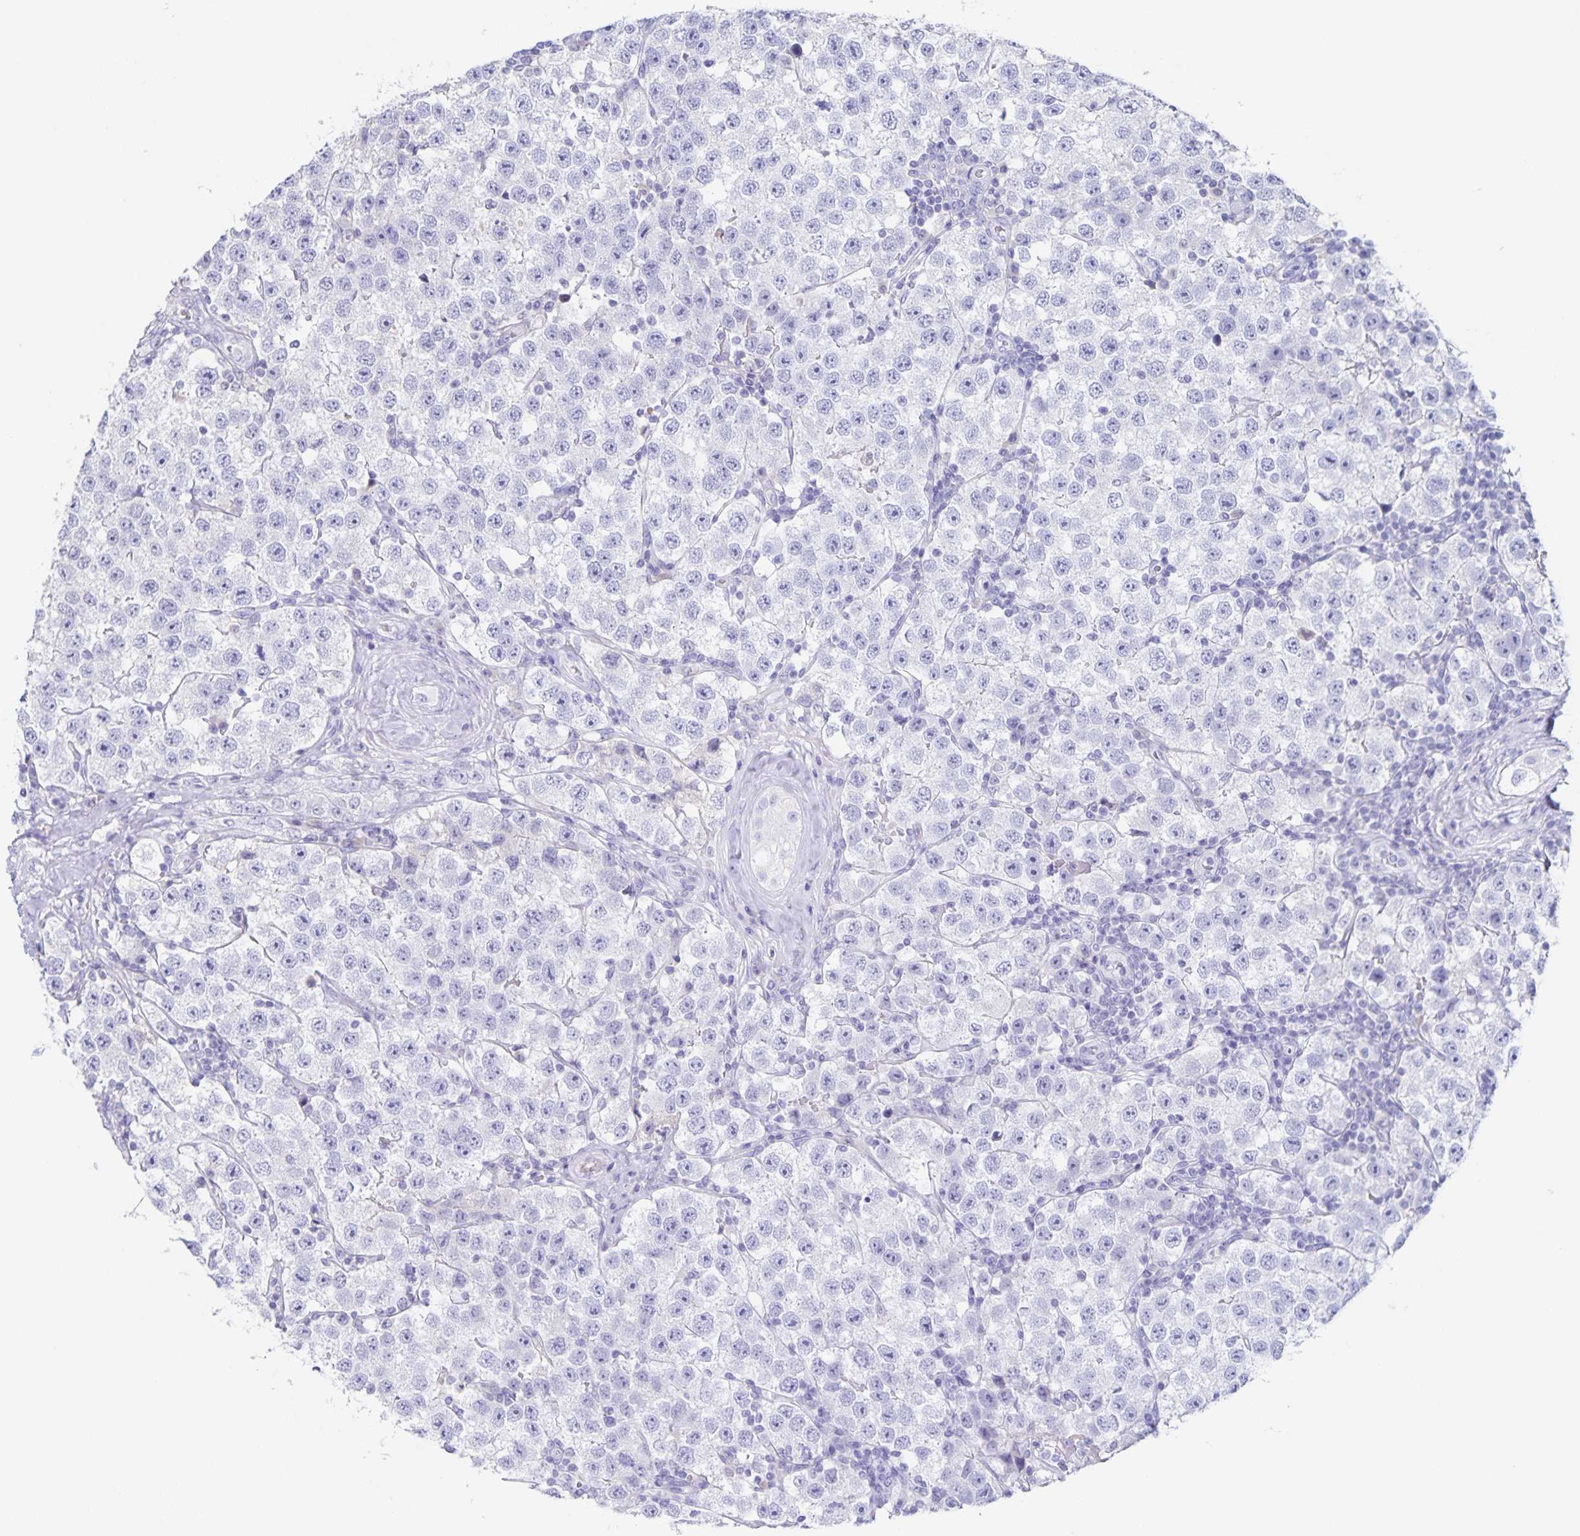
{"staining": {"intensity": "negative", "quantity": "none", "location": "none"}, "tissue": "testis cancer", "cell_type": "Tumor cells", "image_type": "cancer", "snomed": [{"axis": "morphology", "description": "Seminoma, NOS"}, {"axis": "topography", "description": "Testis"}], "caption": "This is a micrograph of IHC staining of testis cancer, which shows no staining in tumor cells.", "gene": "RPL36A", "patient": {"sex": "male", "age": 34}}